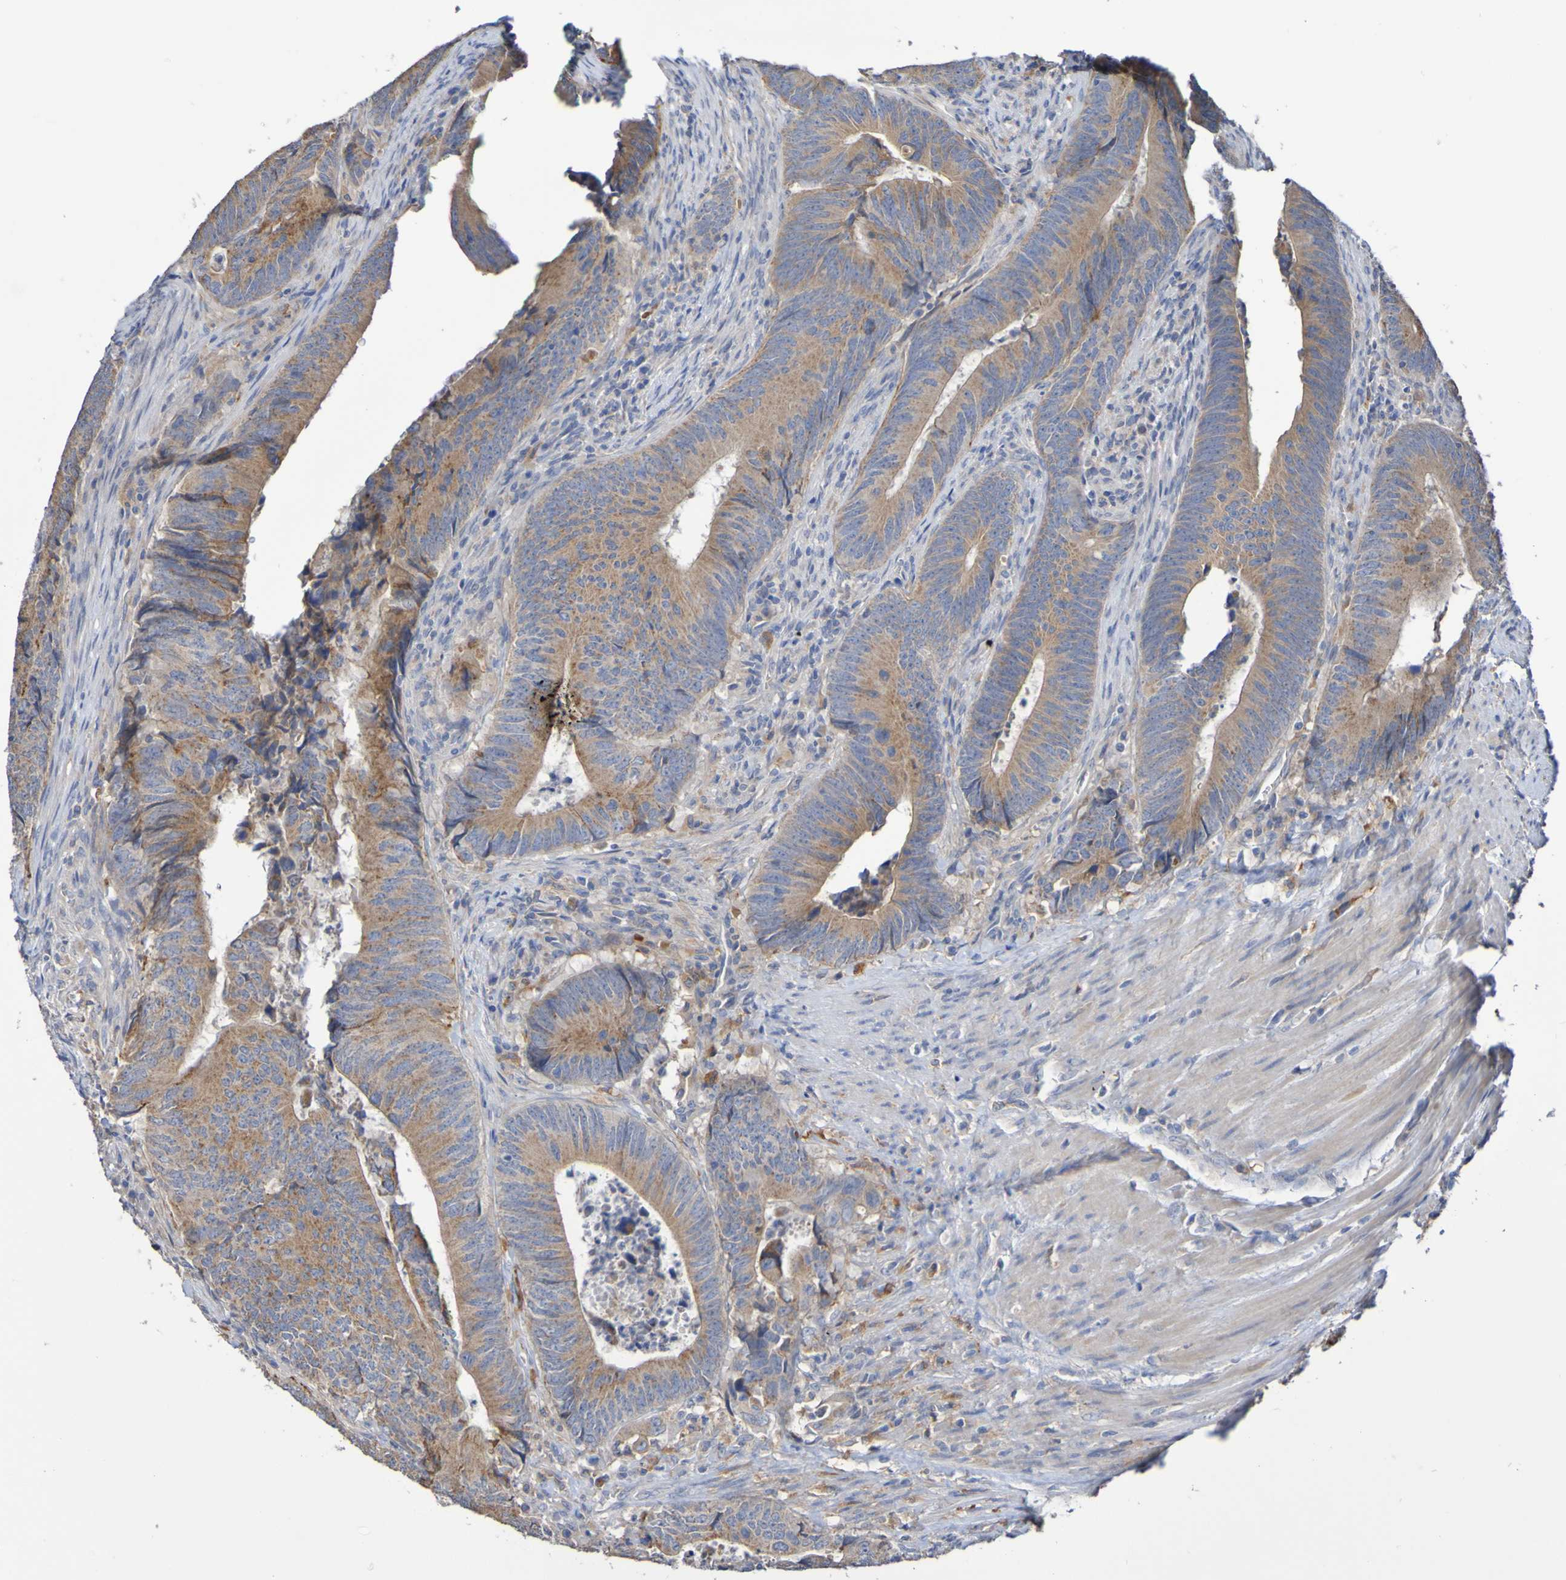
{"staining": {"intensity": "moderate", "quantity": ">75%", "location": "cytoplasmic/membranous"}, "tissue": "colorectal cancer", "cell_type": "Tumor cells", "image_type": "cancer", "snomed": [{"axis": "morphology", "description": "Normal tissue, NOS"}, {"axis": "morphology", "description": "Adenocarcinoma, NOS"}, {"axis": "topography", "description": "Colon"}], "caption": "A brown stain highlights moderate cytoplasmic/membranous staining of a protein in colorectal cancer tumor cells.", "gene": "PHYH", "patient": {"sex": "male", "age": 56}}